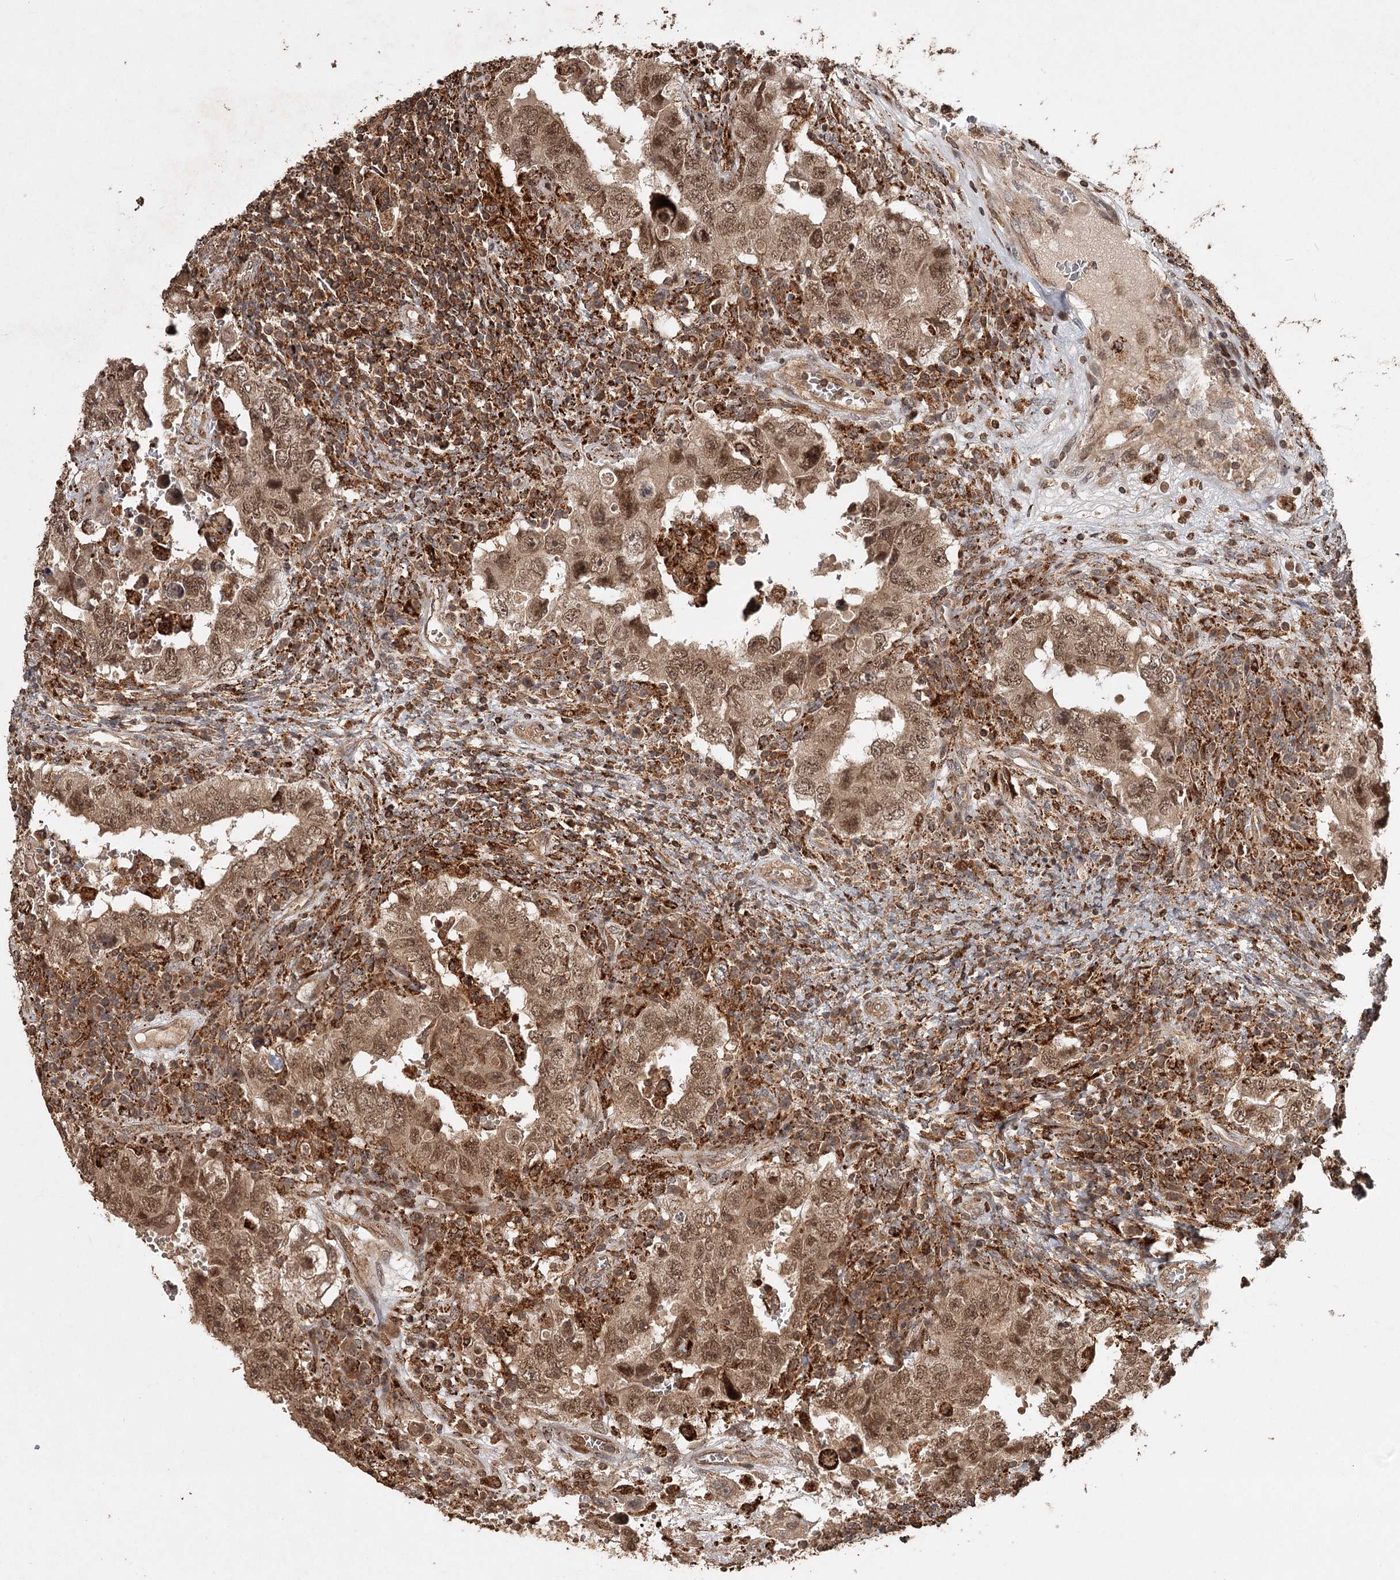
{"staining": {"intensity": "moderate", "quantity": ">75%", "location": "cytoplasmic/membranous,nuclear"}, "tissue": "testis cancer", "cell_type": "Tumor cells", "image_type": "cancer", "snomed": [{"axis": "morphology", "description": "Carcinoma, Embryonal, NOS"}, {"axis": "topography", "description": "Testis"}], "caption": "Moderate cytoplasmic/membranous and nuclear expression is present in approximately >75% of tumor cells in embryonal carcinoma (testis). (Brightfield microscopy of DAB IHC at high magnification).", "gene": "FAXC", "patient": {"sex": "male", "age": 26}}